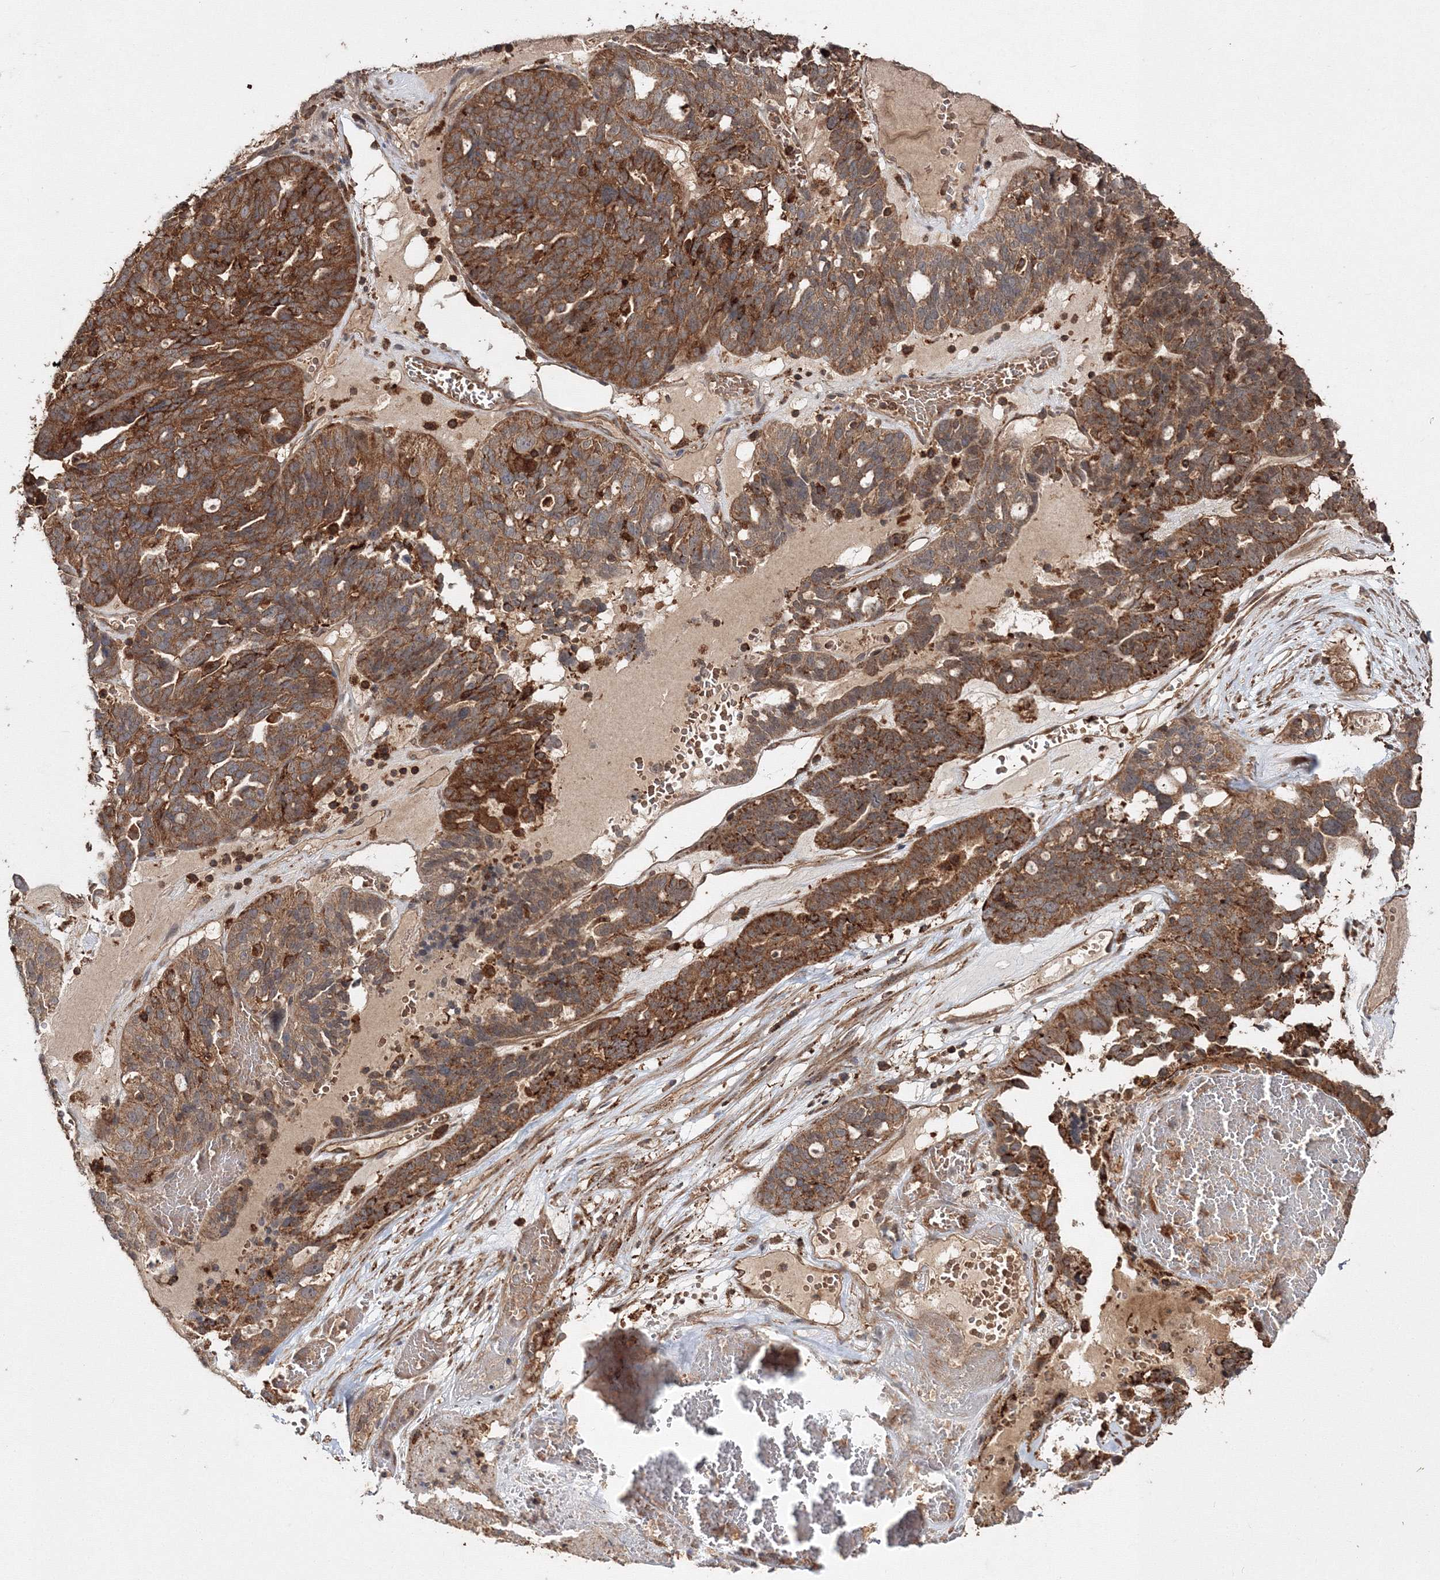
{"staining": {"intensity": "moderate", "quantity": ">75%", "location": "cytoplasmic/membranous"}, "tissue": "ovarian cancer", "cell_type": "Tumor cells", "image_type": "cancer", "snomed": [{"axis": "morphology", "description": "Cystadenocarcinoma, serous, NOS"}, {"axis": "topography", "description": "Ovary"}], "caption": "Protein expression analysis of human ovarian cancer reveals moderate cytoplasmic/membranous expression in approximately >75% of tumor cells.", "gene": "DDO", "patient": {"sex": "female", "age": 59}}